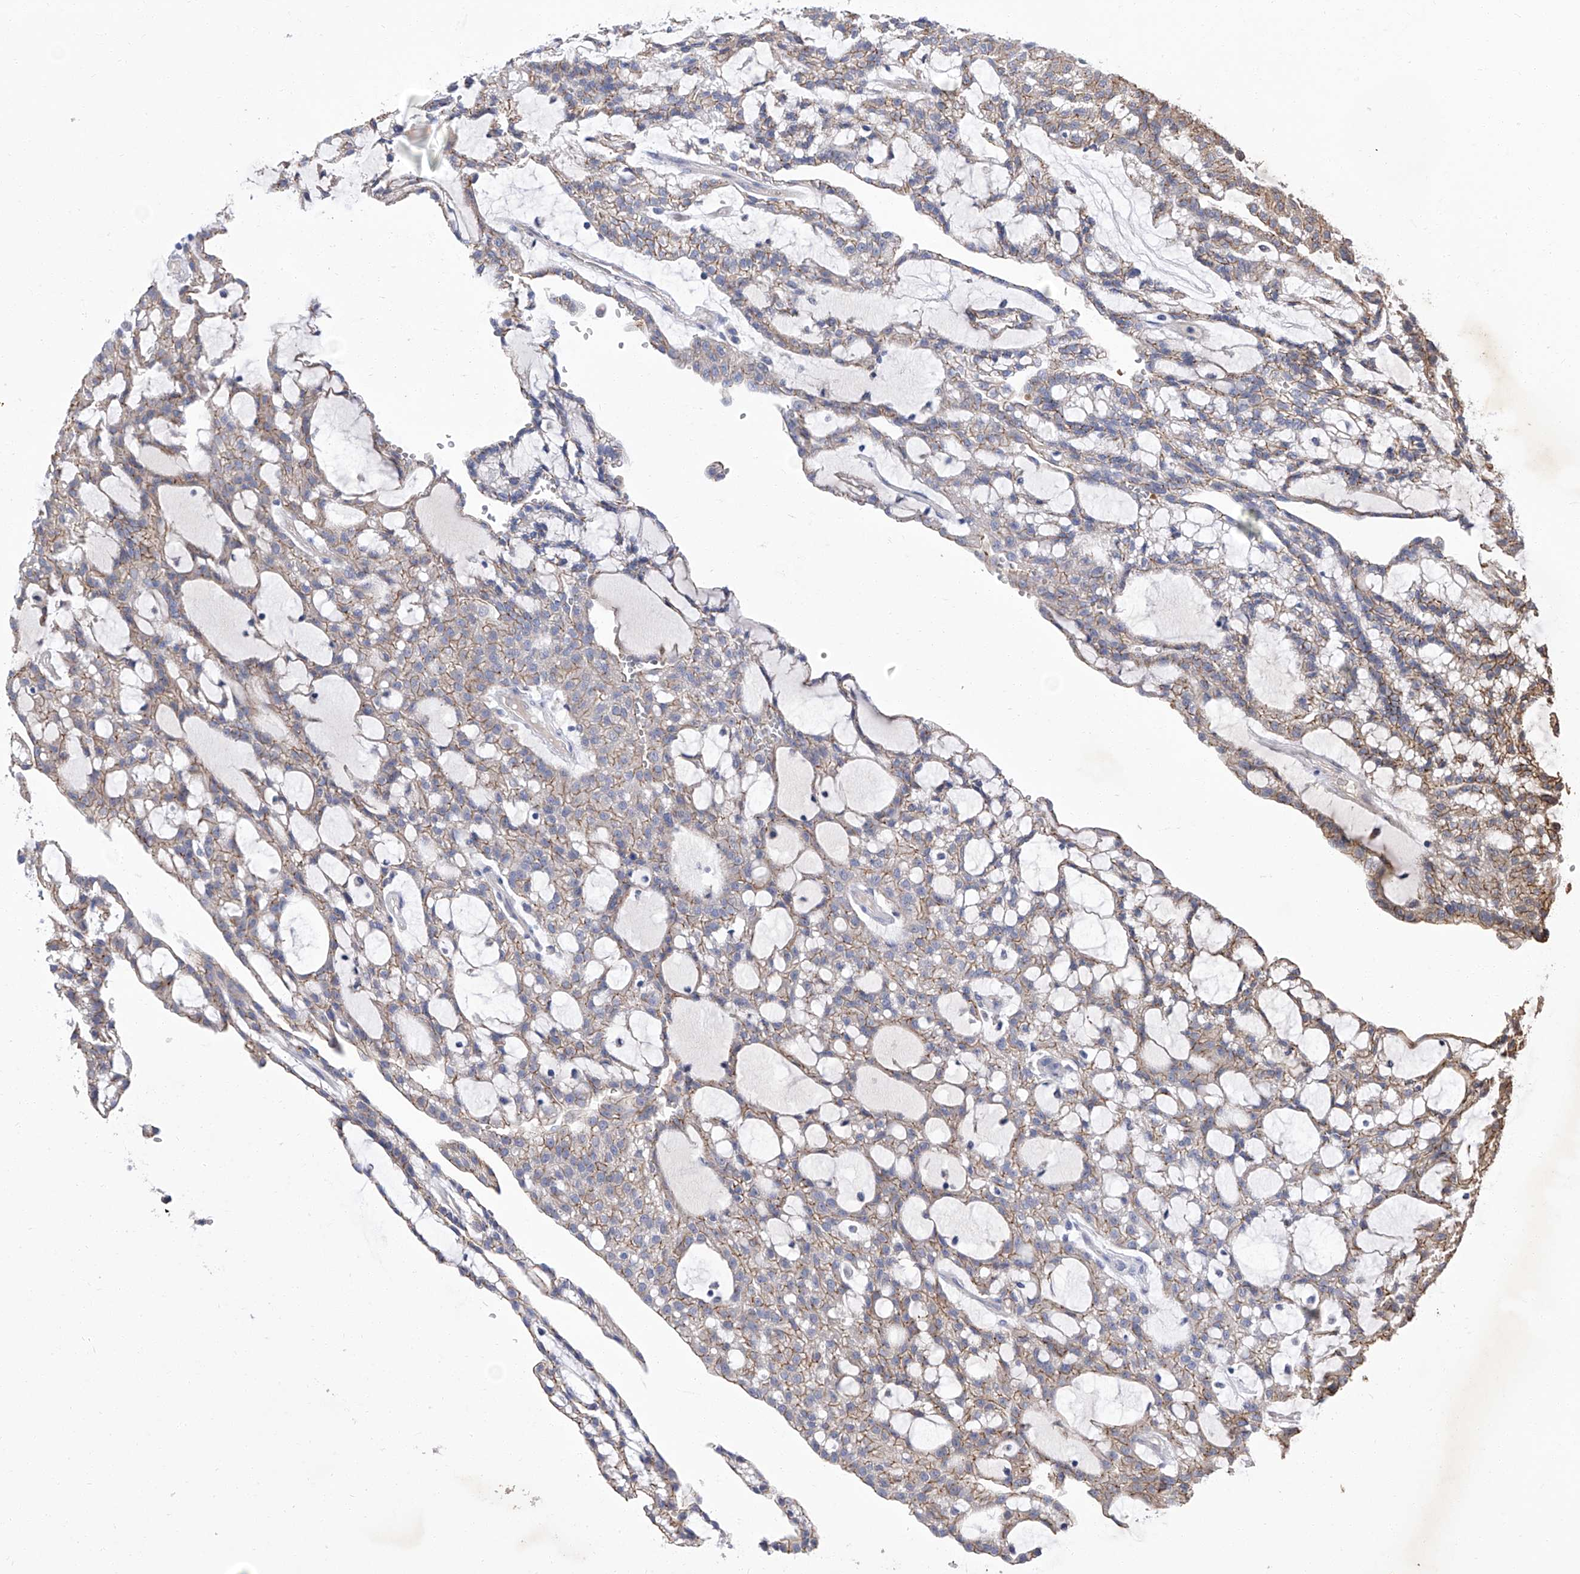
{"staining": {"intensity": "weak", "quantity": "25%-75%", "location": "cytoplasmic/membranous"}, "tissue": "renal cancer", "cell_type": "Tumor cells", "image_type": "cancer", "snomed": [{"axis": "morphology", "description": "Adenocarcinoma, NOS"}, {"axis": "topography", "description": "Kidney"}], "caption": "Immunohistochemistry photomicrograph of neoplastic tissue: adenocarcinoma (renal) stained using immunohistochemistry displays low levels of weak protein expression localized specifically in the cytoplasmic/membranous of tumor cells, appearing as a cytoplasmic/membranous brown color.", "gene": "PARD3", "patient": {"sex": "male", "age": 63}}